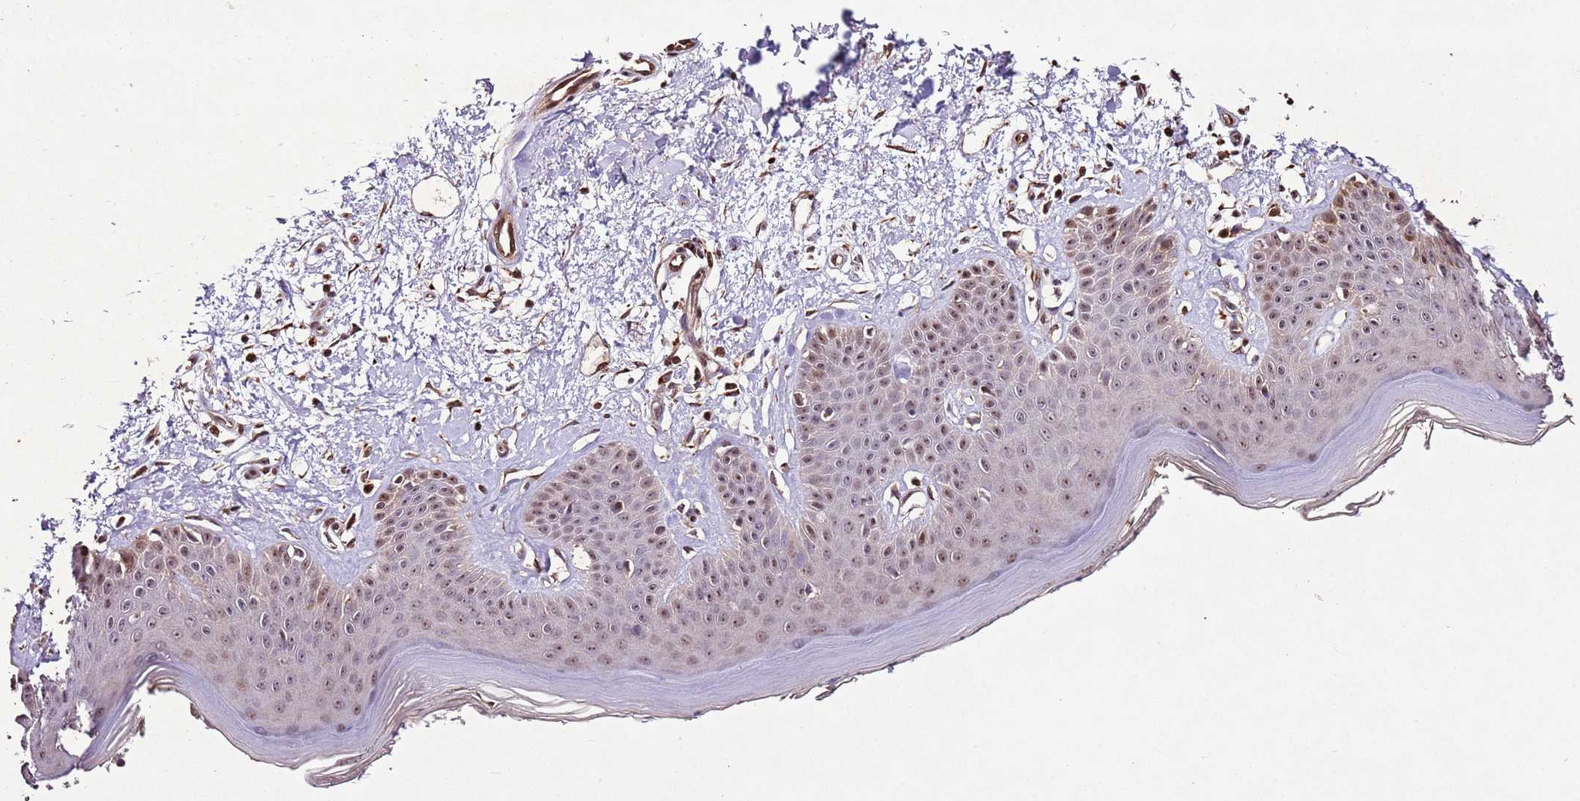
{"staining": {"intensity": "moderate", "quantity": ">75%", "location": "cytoplasmic/membranous,nuclear"}, "tissue": "skin", "cell_type": "Fibroblasts", "image_type": "normal", "snomed": [{"axis": "morphology", "description": "Normal tissue, NOS"}, {"axis": "topography", "description": "Skin"}], "caption": "Immunohistochemical staining of normal skin exhibits moderate cytoplasmic/membranous,nuclear protein positivity in about >75% of fibroblasts. The protein is stained brown, and the nuclei are stained in blue (DAB (3,3'-diaminobenzidine) IHC with brightfield microscopy, high magnification).", "gene": "PTMA", "patient": {"sex": "female", "age": 64}}